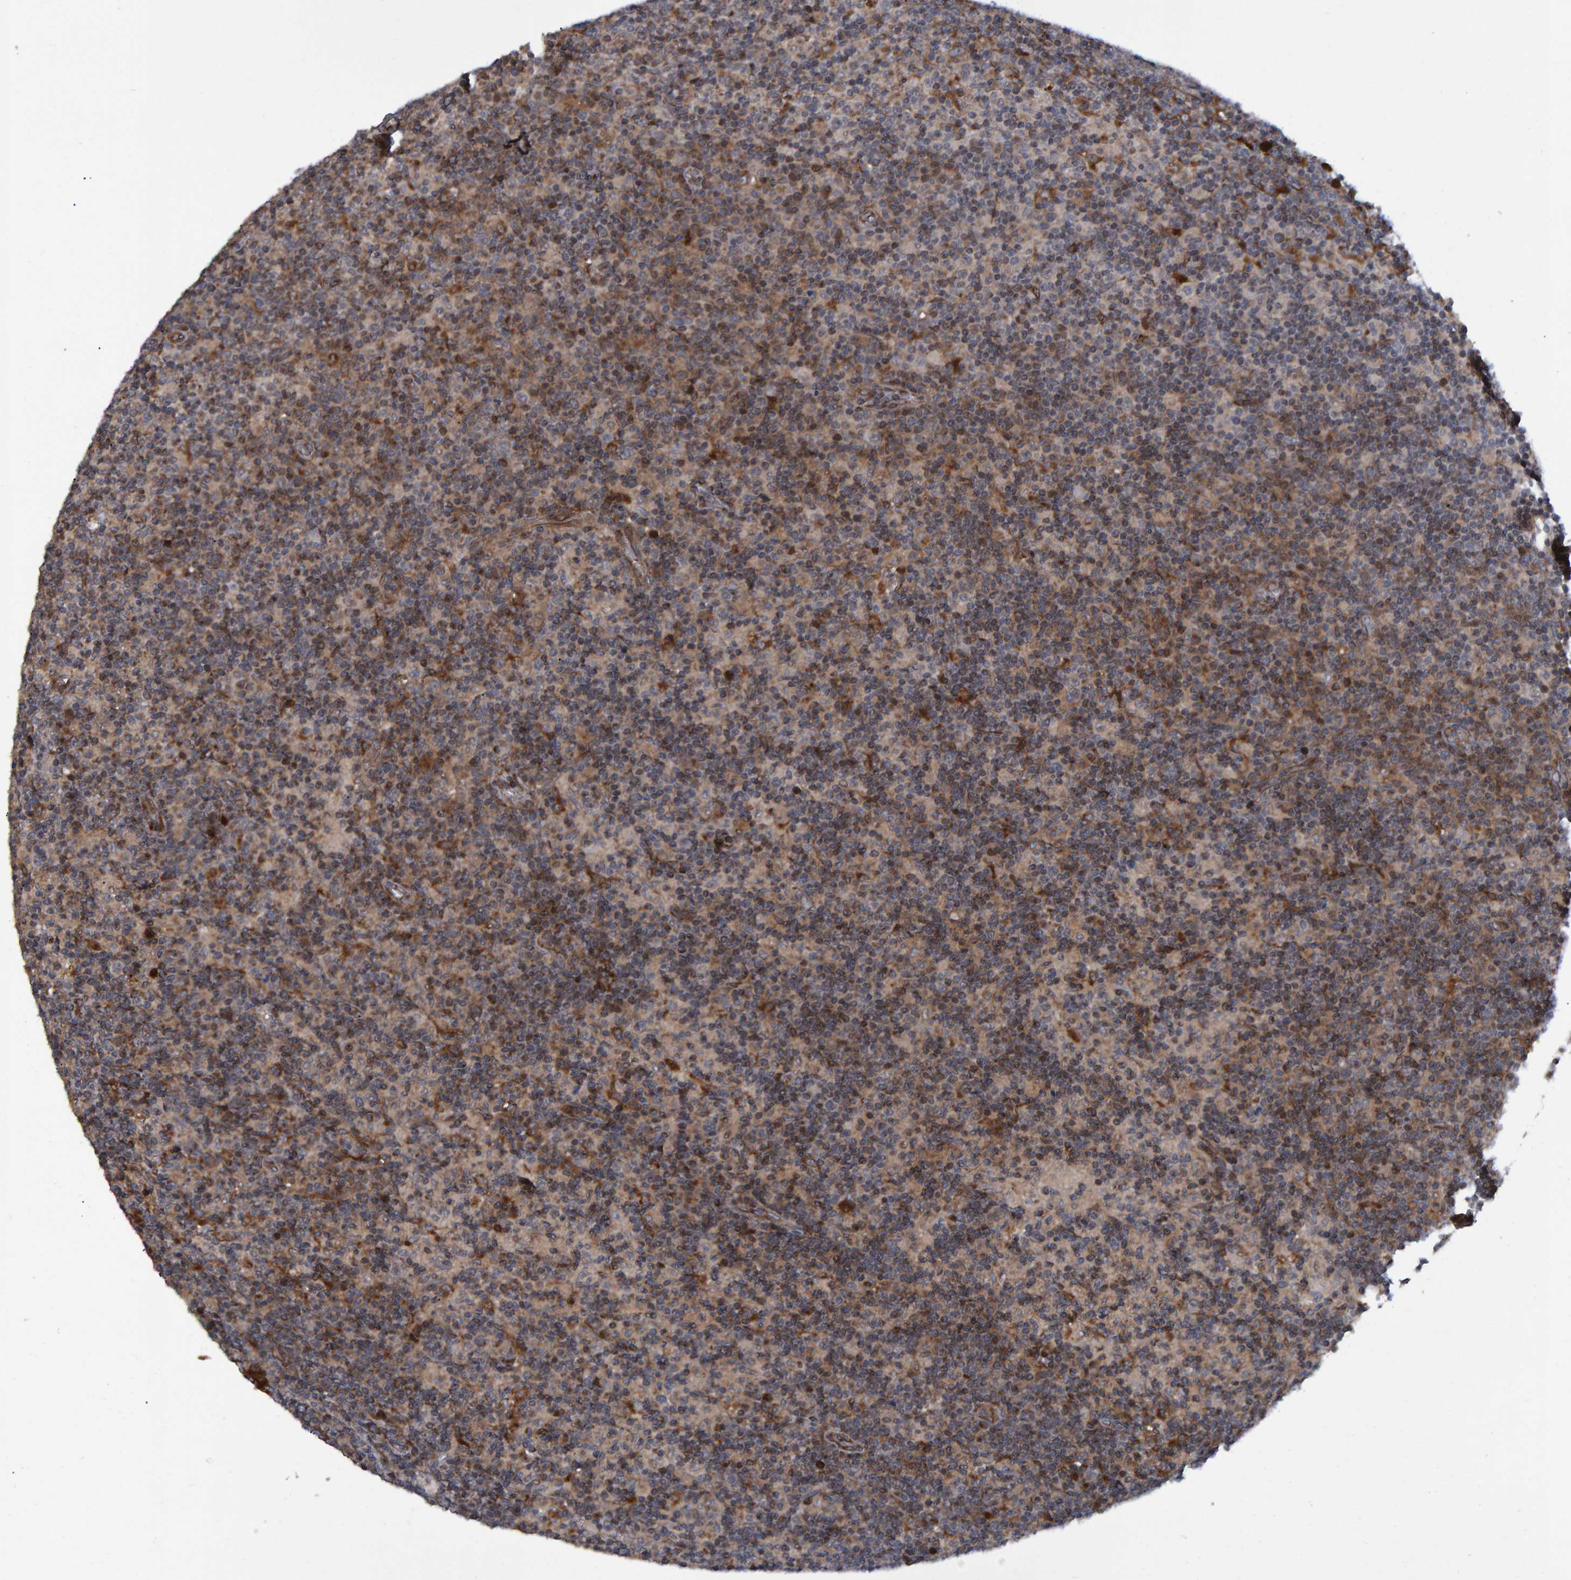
{"staining": {"intensity": "weak", "quantity": ">75%", "location": "cytoplasmic/membranous"}, "tissue": "lymph node", "cell_type": "Germinal center cells", "image_type": "normal", "snomed": [{"axis": "morphology", "description": "Normal tissue, NOS"}, {"axis": "morphology", "description": "Inflammation, NOS"}, {"axis": "topography", "description": "Lymph node"}], "caption": "Brown immunohistochemical staining in normal lymph node reveals weak cytoplasmic/membranous staining in about >75% of germinal center cells.", "gene": "ATP6V1H", "patient": {"sex": "male", "age": 55}}